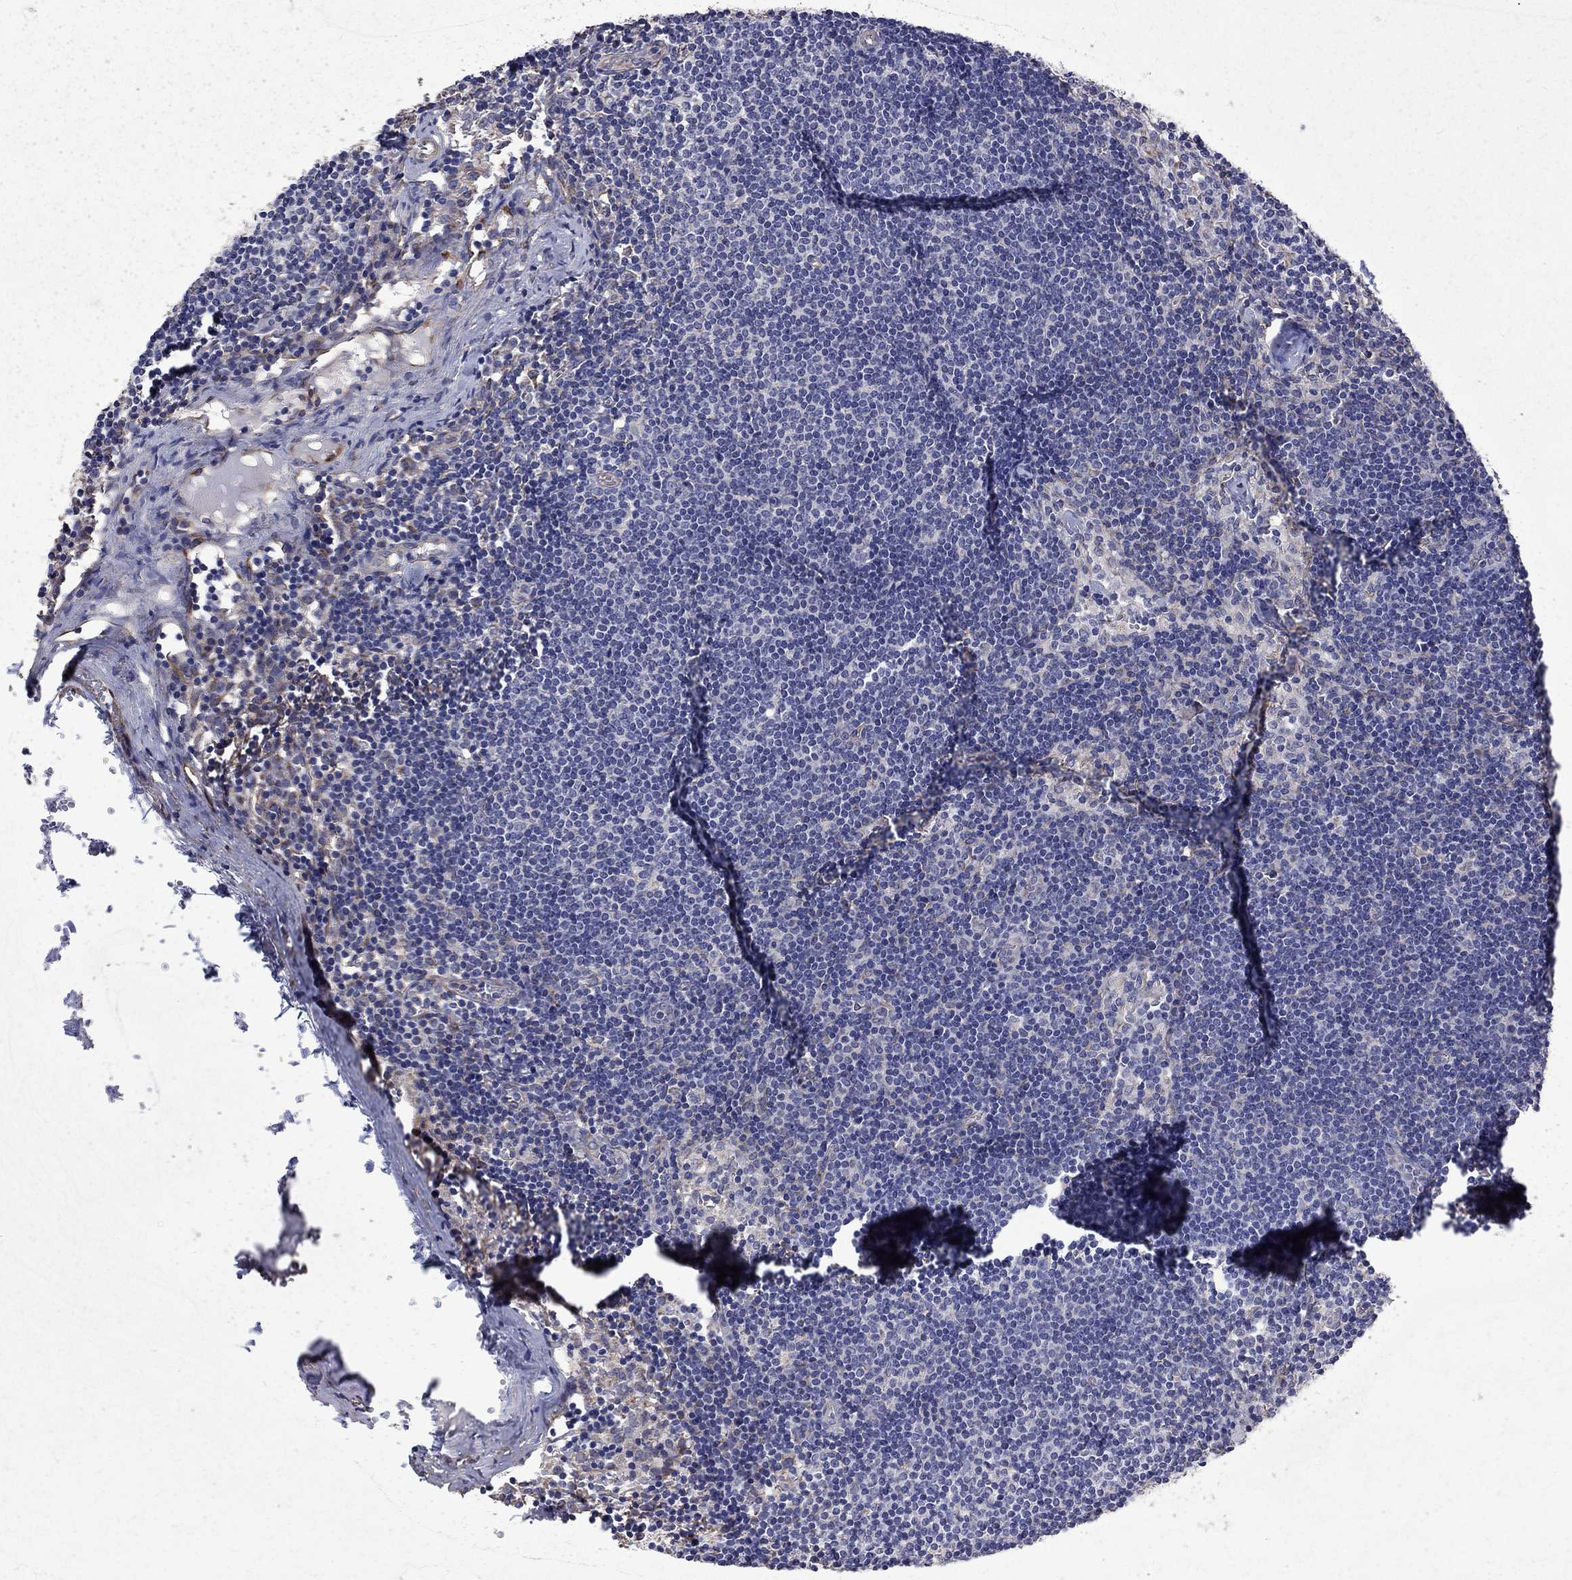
{"staining": {"intensity": "negative", "quantity": "none", "location": "none"}, "tissue": "lymph node", "cell_type": "Germinal center cells", "image_type": "normal", "snomed": [{"axis": "morphology", "description": "Normal tissue, NOS"}, {"axis": "topography", "description": "Lymph node"}], "caption": "DAB immunohistochemical staining of benign human lymph node reveals no significant expression in germinal center cells. Brightfield microscopy of immunohistochemistry stained with DAB (3,3'-diaminobenzidine) (brown) and hematoxylin (blue), captured at high magnification.", "gene": "DTNA", "patient": {"sex": "female", "age": 52}}